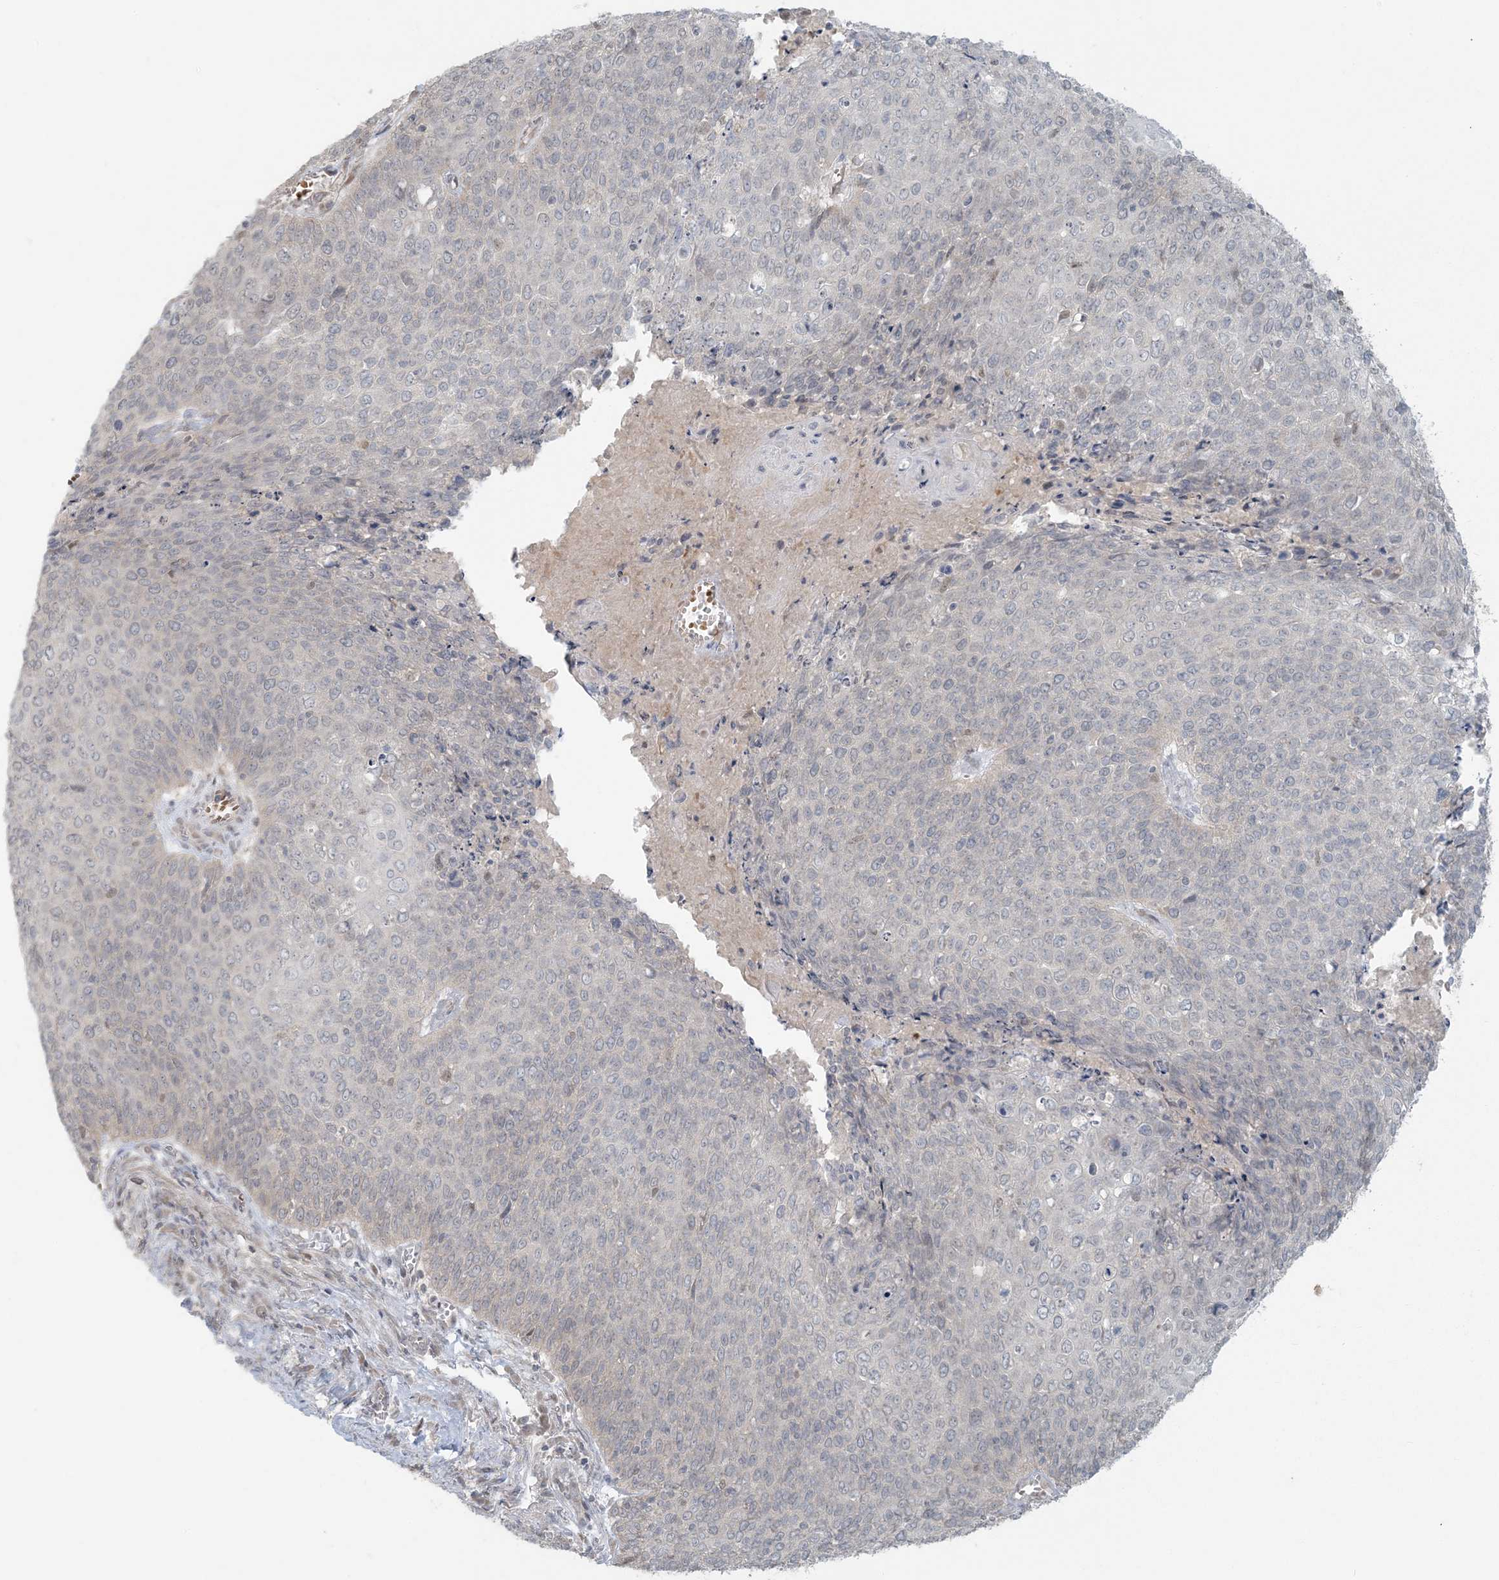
{"staining": {"intensity": "negative", "quantity": "none", "location": "none"}, "tissue": "cervical cancer", "cell_type": "Tumor cells", "image_type": "cancer", "snomed": [{"axis": "morphology", "description": "Squamous cell carcinoma, NOS"}, {"axis": "topography", "description": "Cervix"}], "caption": "Tumor cells are negative for protein expression in human cervical cancer (squamous cell carcinoma).", "gene": "CTDNEP1", "patient": {"sex": "female", "age": 39}}